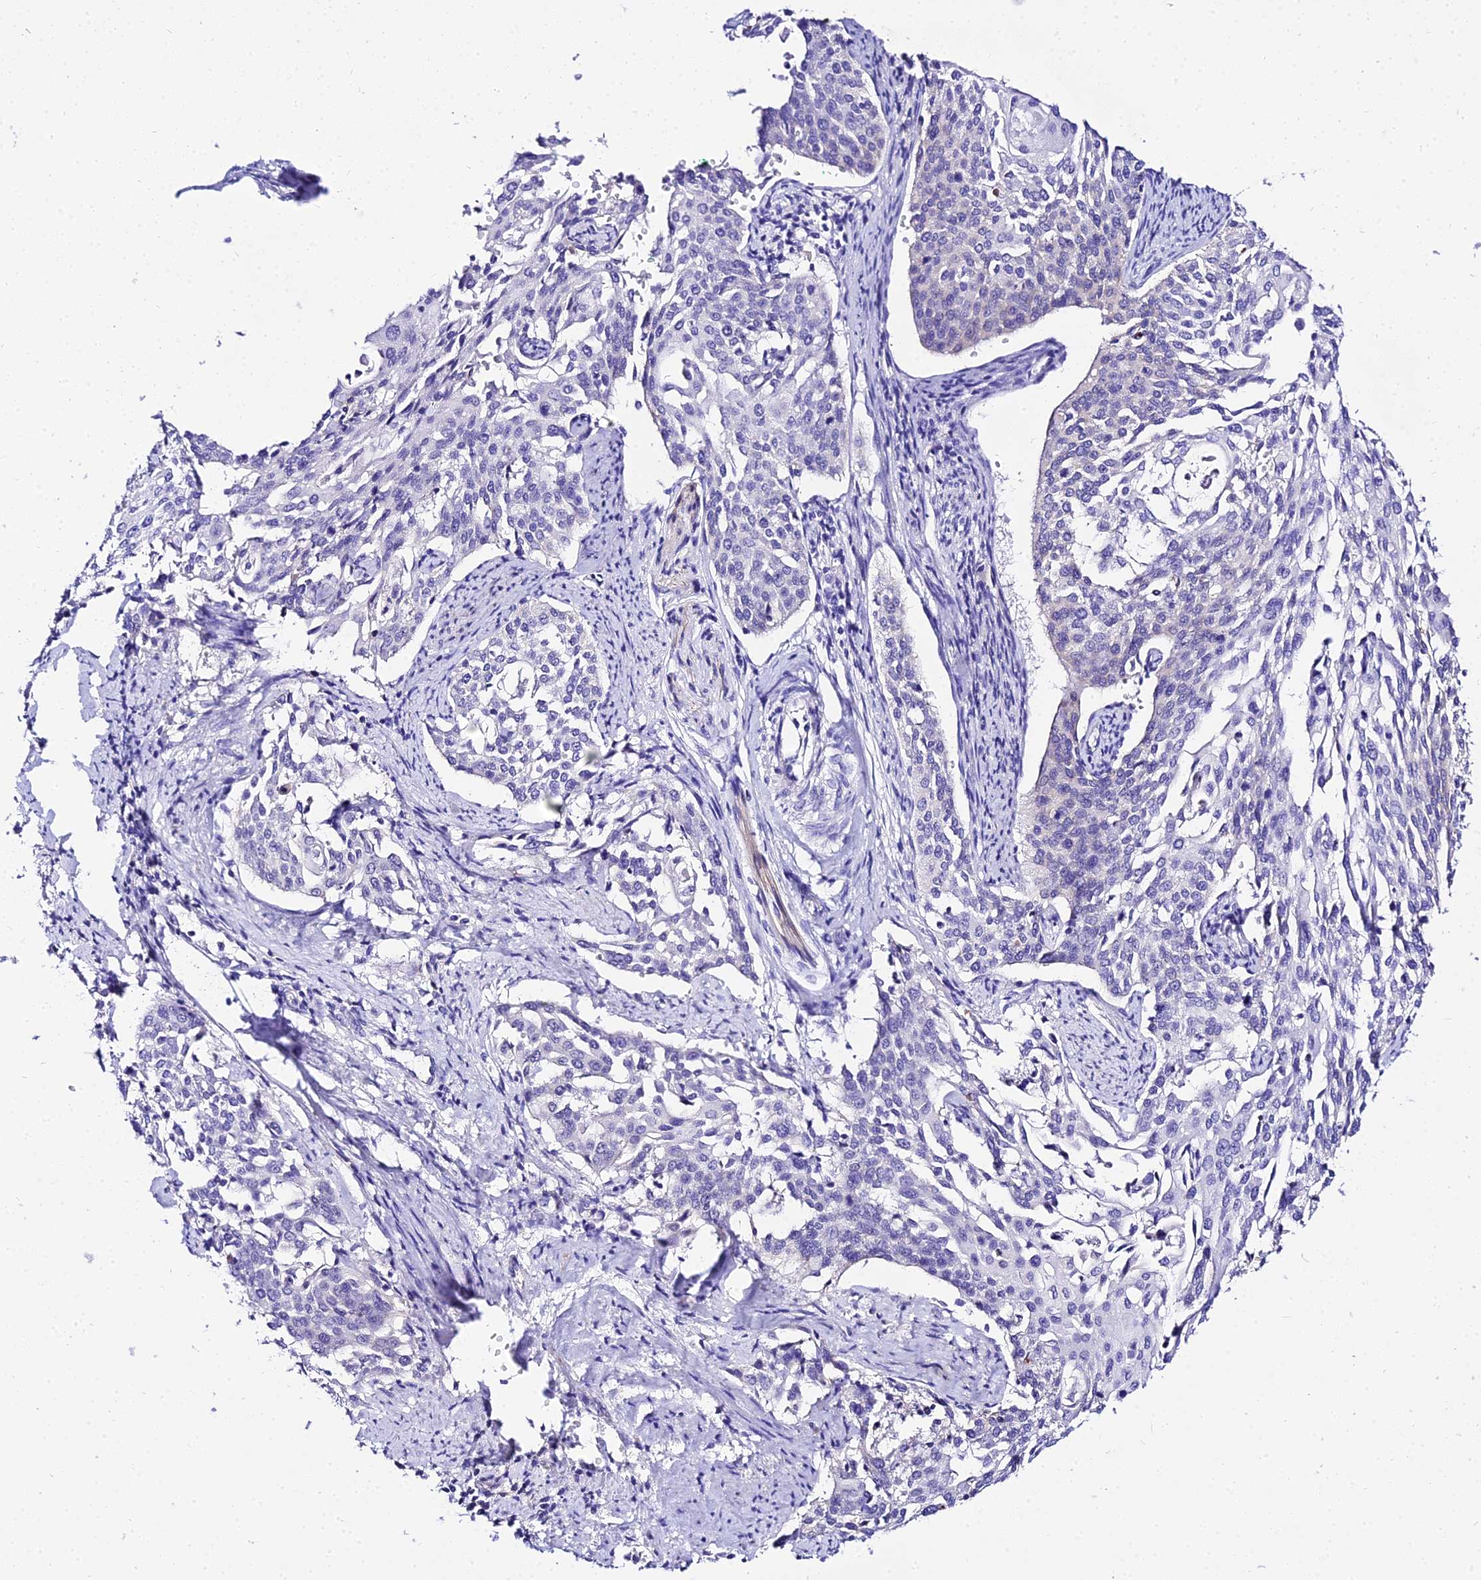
{"staining": {"intensity": "weak", "quantity": "<25%", "location": "cytoplasmic/membranous"}, "tissue": "cervical cancer", "cell_type": "Tumor cells", "image_type": "cancer", "snomed": [{"axis": "morphology", "description": "Squamous cell carcinoma, NOS"}, {"axis": "topography", "description": "Cervix"}], "caption": "Tumor cells show no significant protein positivity in cervical cancer (squamous cell carcinoma).", "gene": "DEFB106A", "patient": {"sex": "female", "age": 44}}